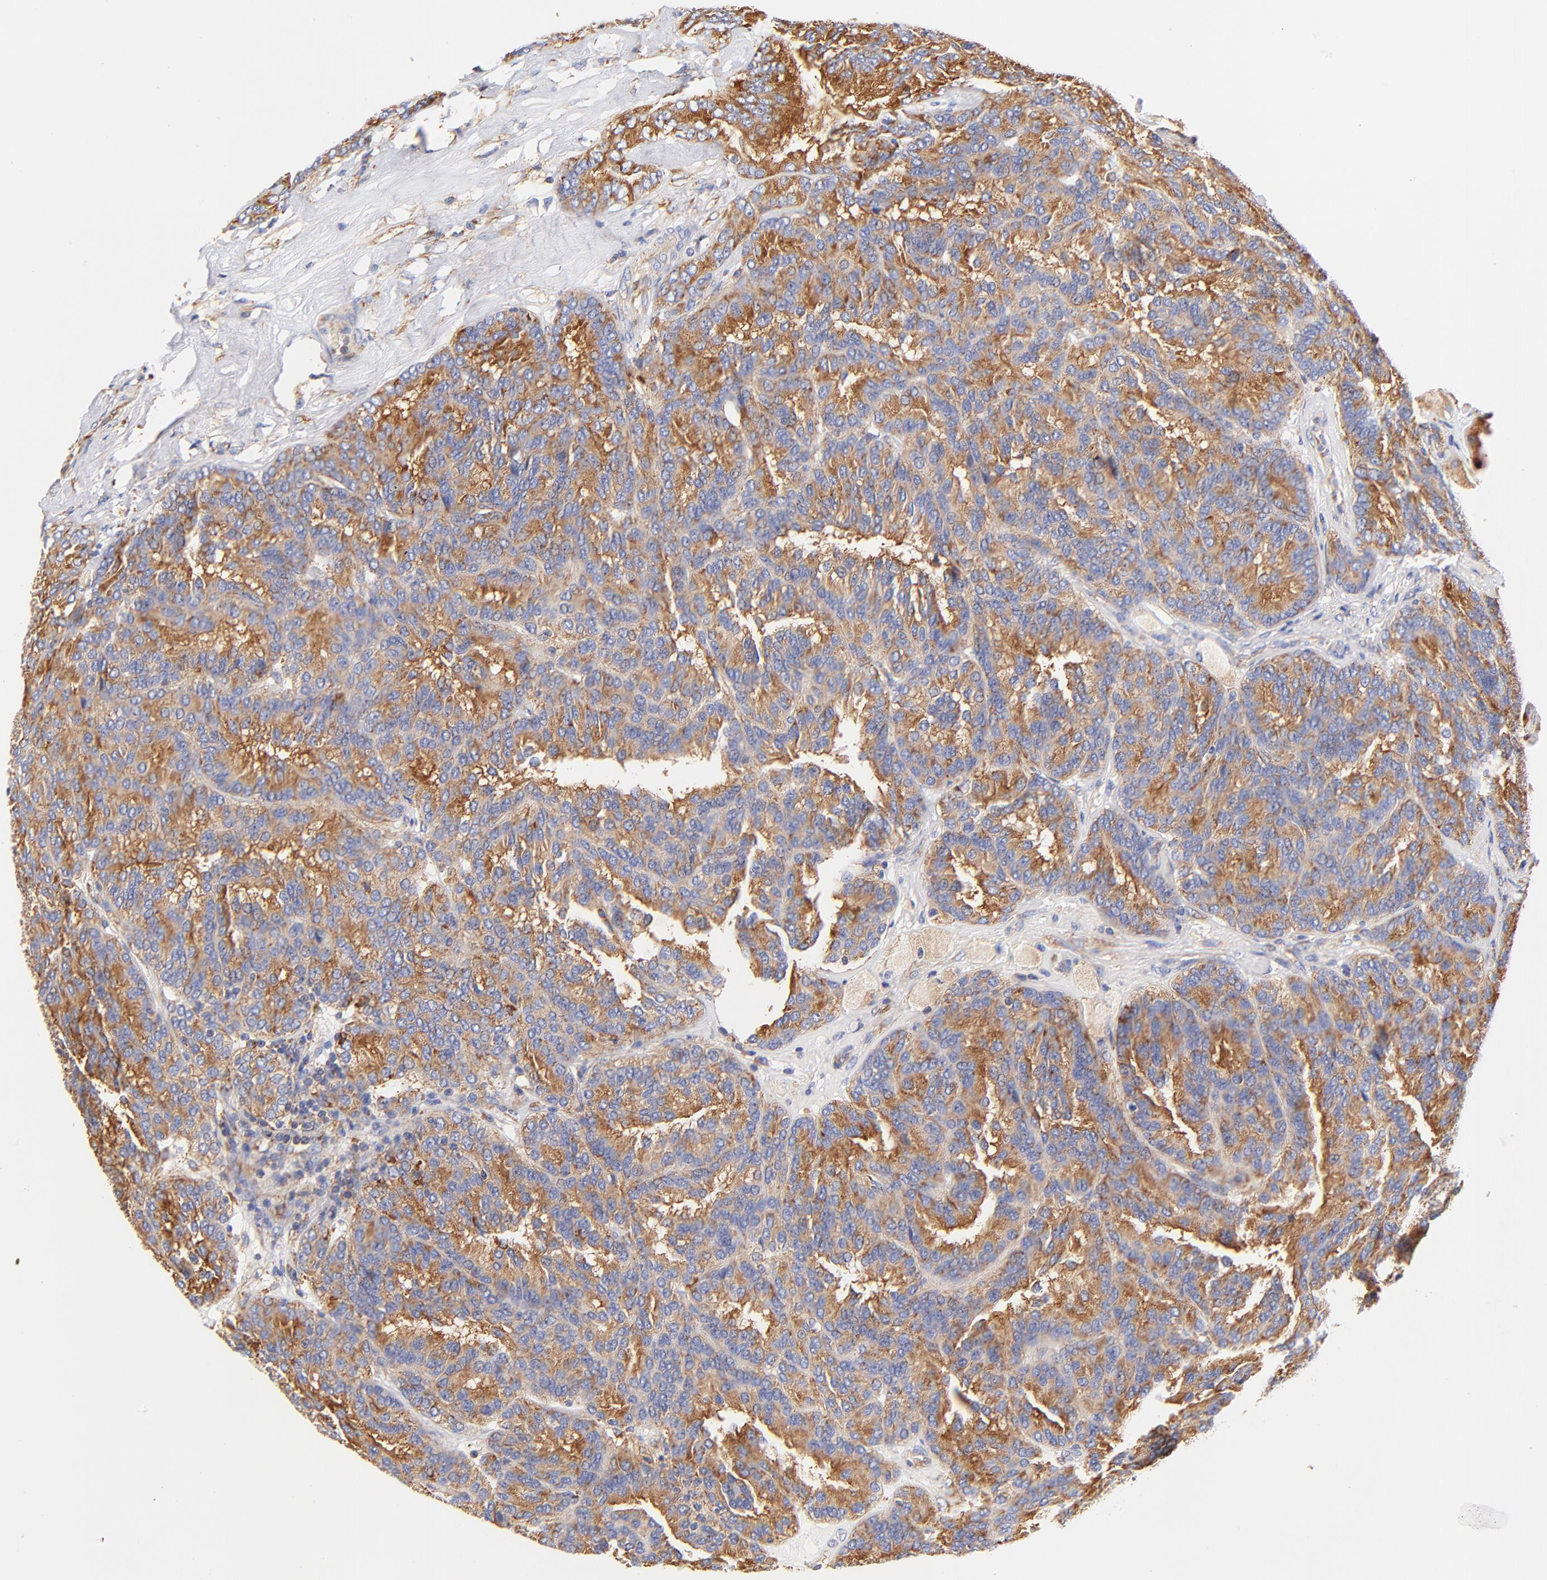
{"staining": {"intensity": "moderate", "quantity": ">75%", "location": "cytoplasmic/membranous"}, "tissue": "renal cancer", "cell_type": "Tumor cells", "image_type": "cancer", "snomed": [{"axis": "morphology", "description": "Adenocarcinoma, NOS"}, {"axis": "topography", "description": "Kidney"}], "caption": "Adenocarcinoma (renal) was stained to show a protein in brown. There is medium levels of moderate cytoplasmic/membranous positivity in approximately >75% of tumor cells.", "gene": "RPL27", "patient": {"sex": "male", "age": 46}}